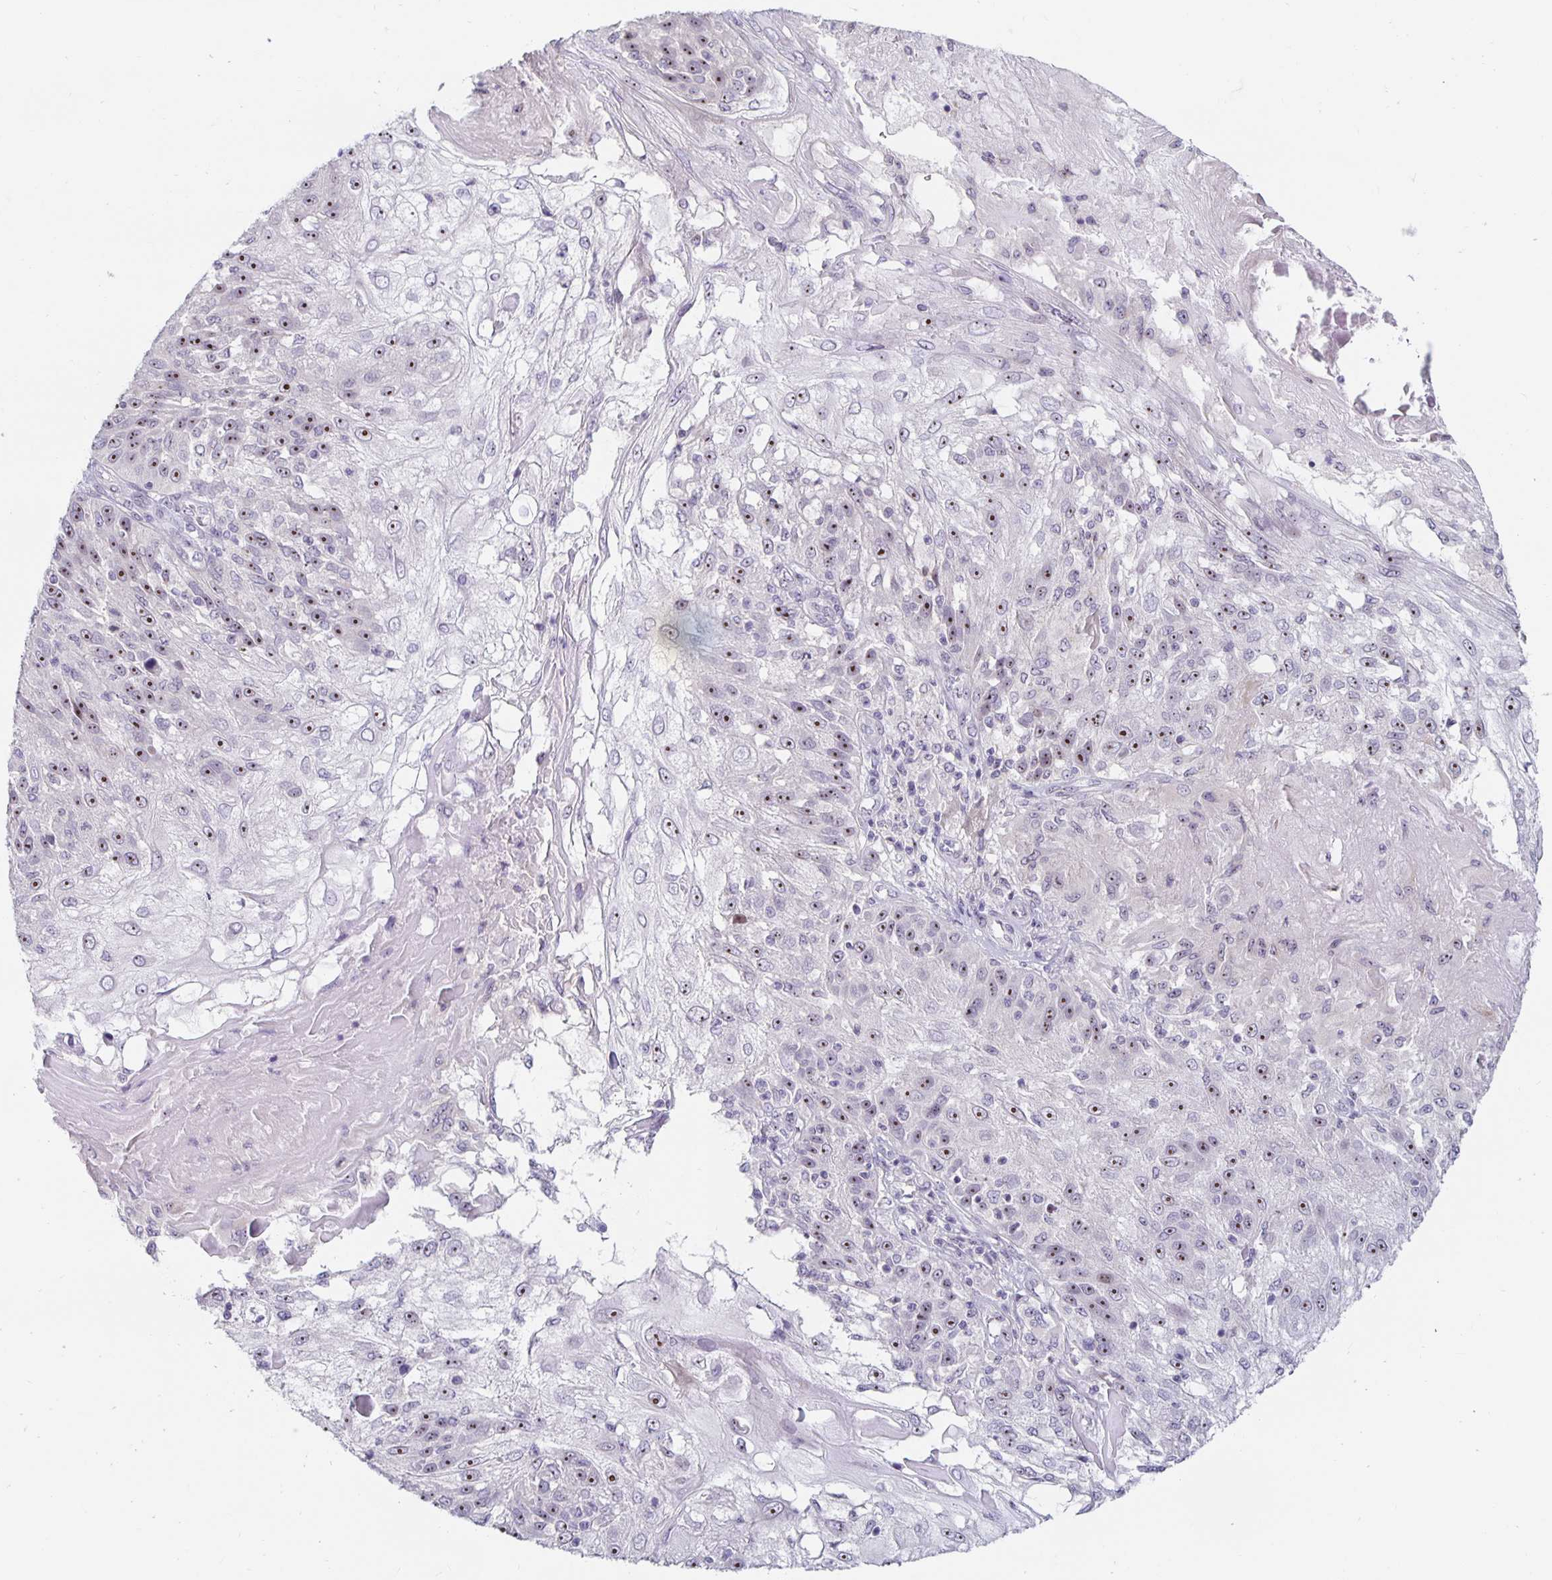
{"staining": {"intensity": "strong", "quantity": "25%-75%", "location": "nuclear"}, "tissue": "skin cancer", "cell_type": "Tumor cells", "image_type": "cancer", "snomed": [{"axis": "morphology", "description": "Normal tissue, NOS"}, {"axis": "morphology", "description": "Squamous cell carcinoma, NOS"}, {"axis": "topography", "description": "Skin"}], "caption": "Skin cancer tissue reveals strong nuclear staining in about 25%-75% of tumor cells, visualized by immunohistochemistry.", "gene": "NUP85", "patient": {"sex": "female", "age": 83}}